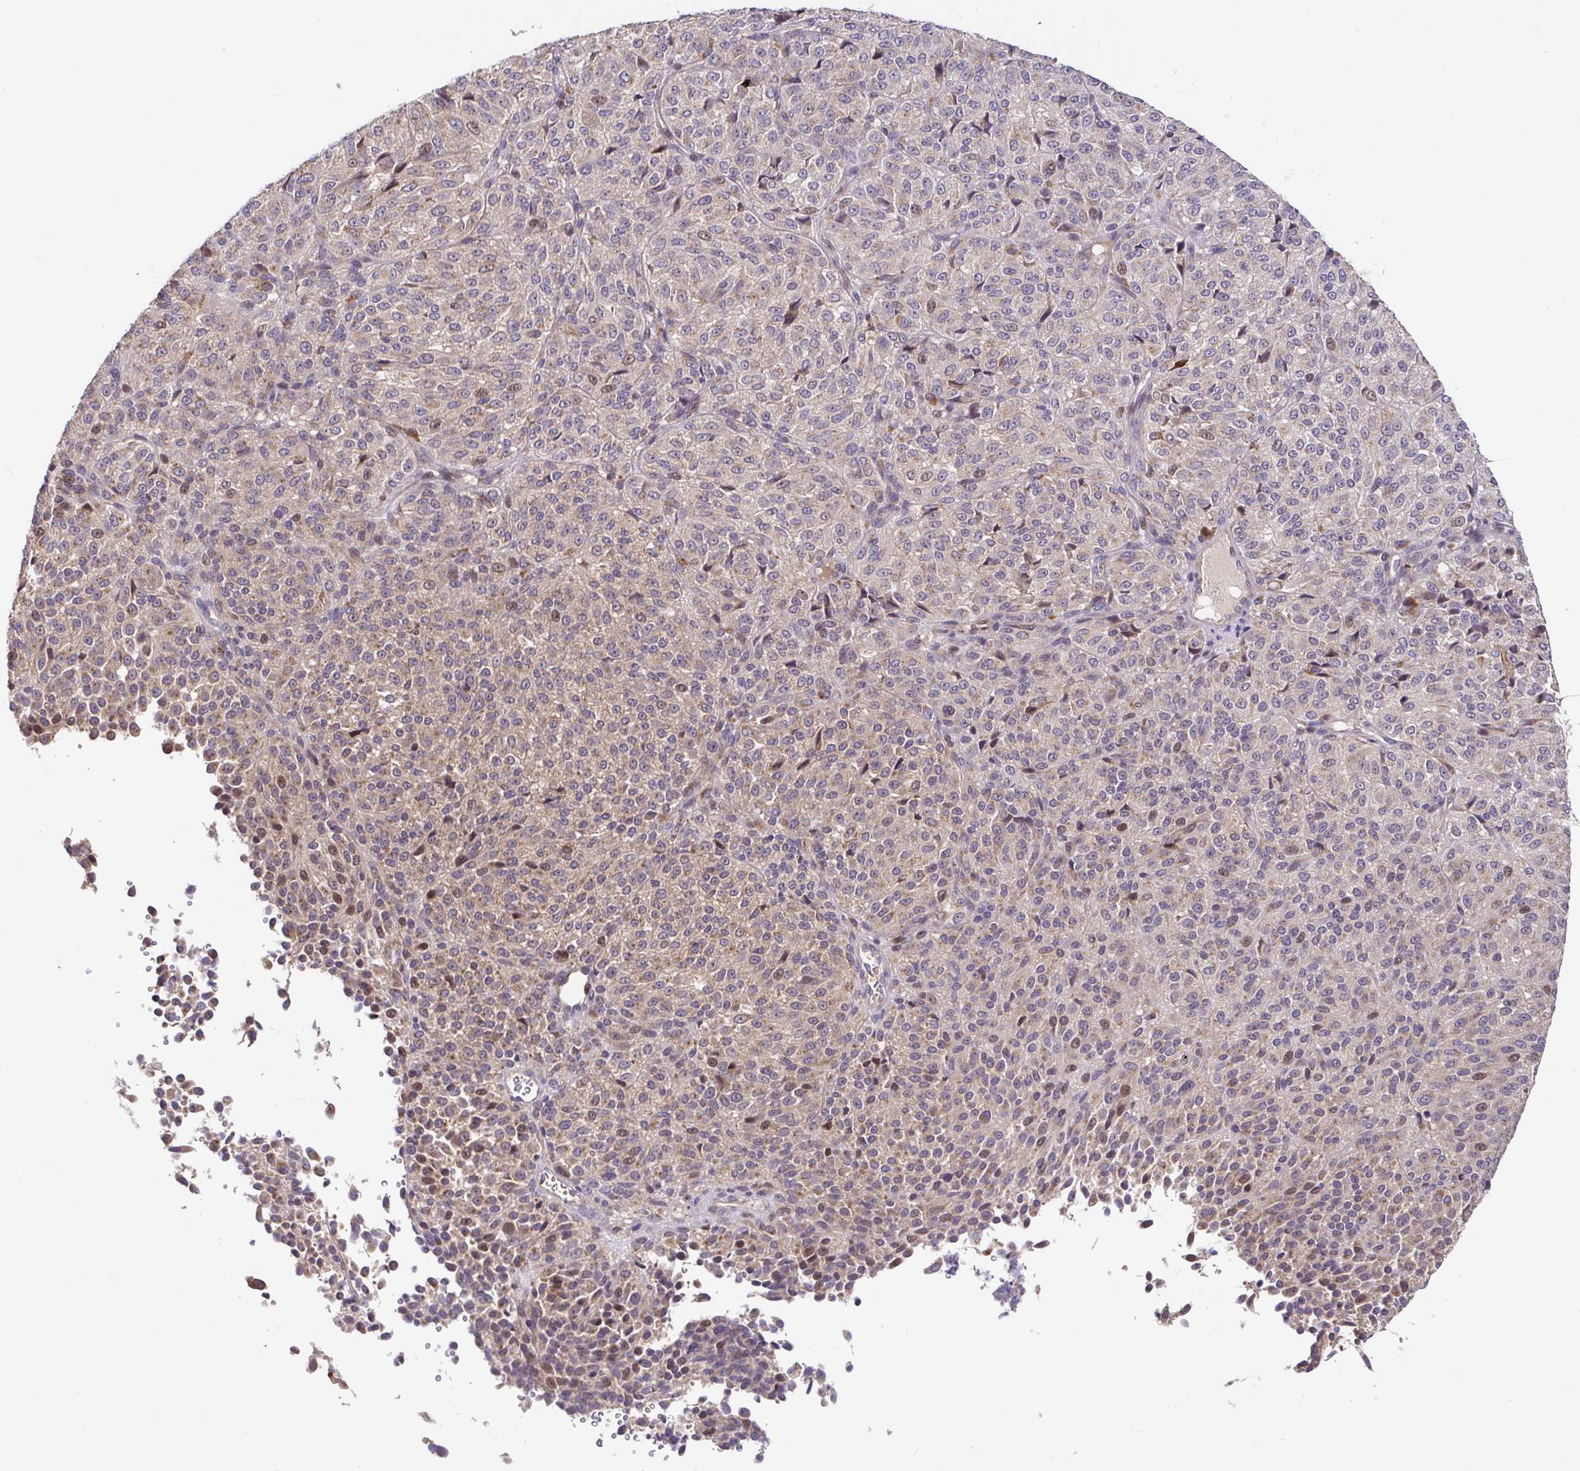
{"staining": {"intensity": "weak", "quantity": "<25%", "location": "cytoplasmic/membranous,nuclear"}, "tissue": "melanoma", "cell_type": "Tumor cells", "image_type": "cancer", "snomed": [{"axis": "morphology", "description": "Malignant melanoma, Metastatic site"}, {"axis": "topography", "description": "Brain"}], "caption": "DAB (3,3'-diaminobenzidine) immunohistochemical staining of human malignant melanoma (metastatic site) exhibits no significant staining in tumor cells.", "gene": "ELP1", "patient": {"sex": "female", "age": 56}}